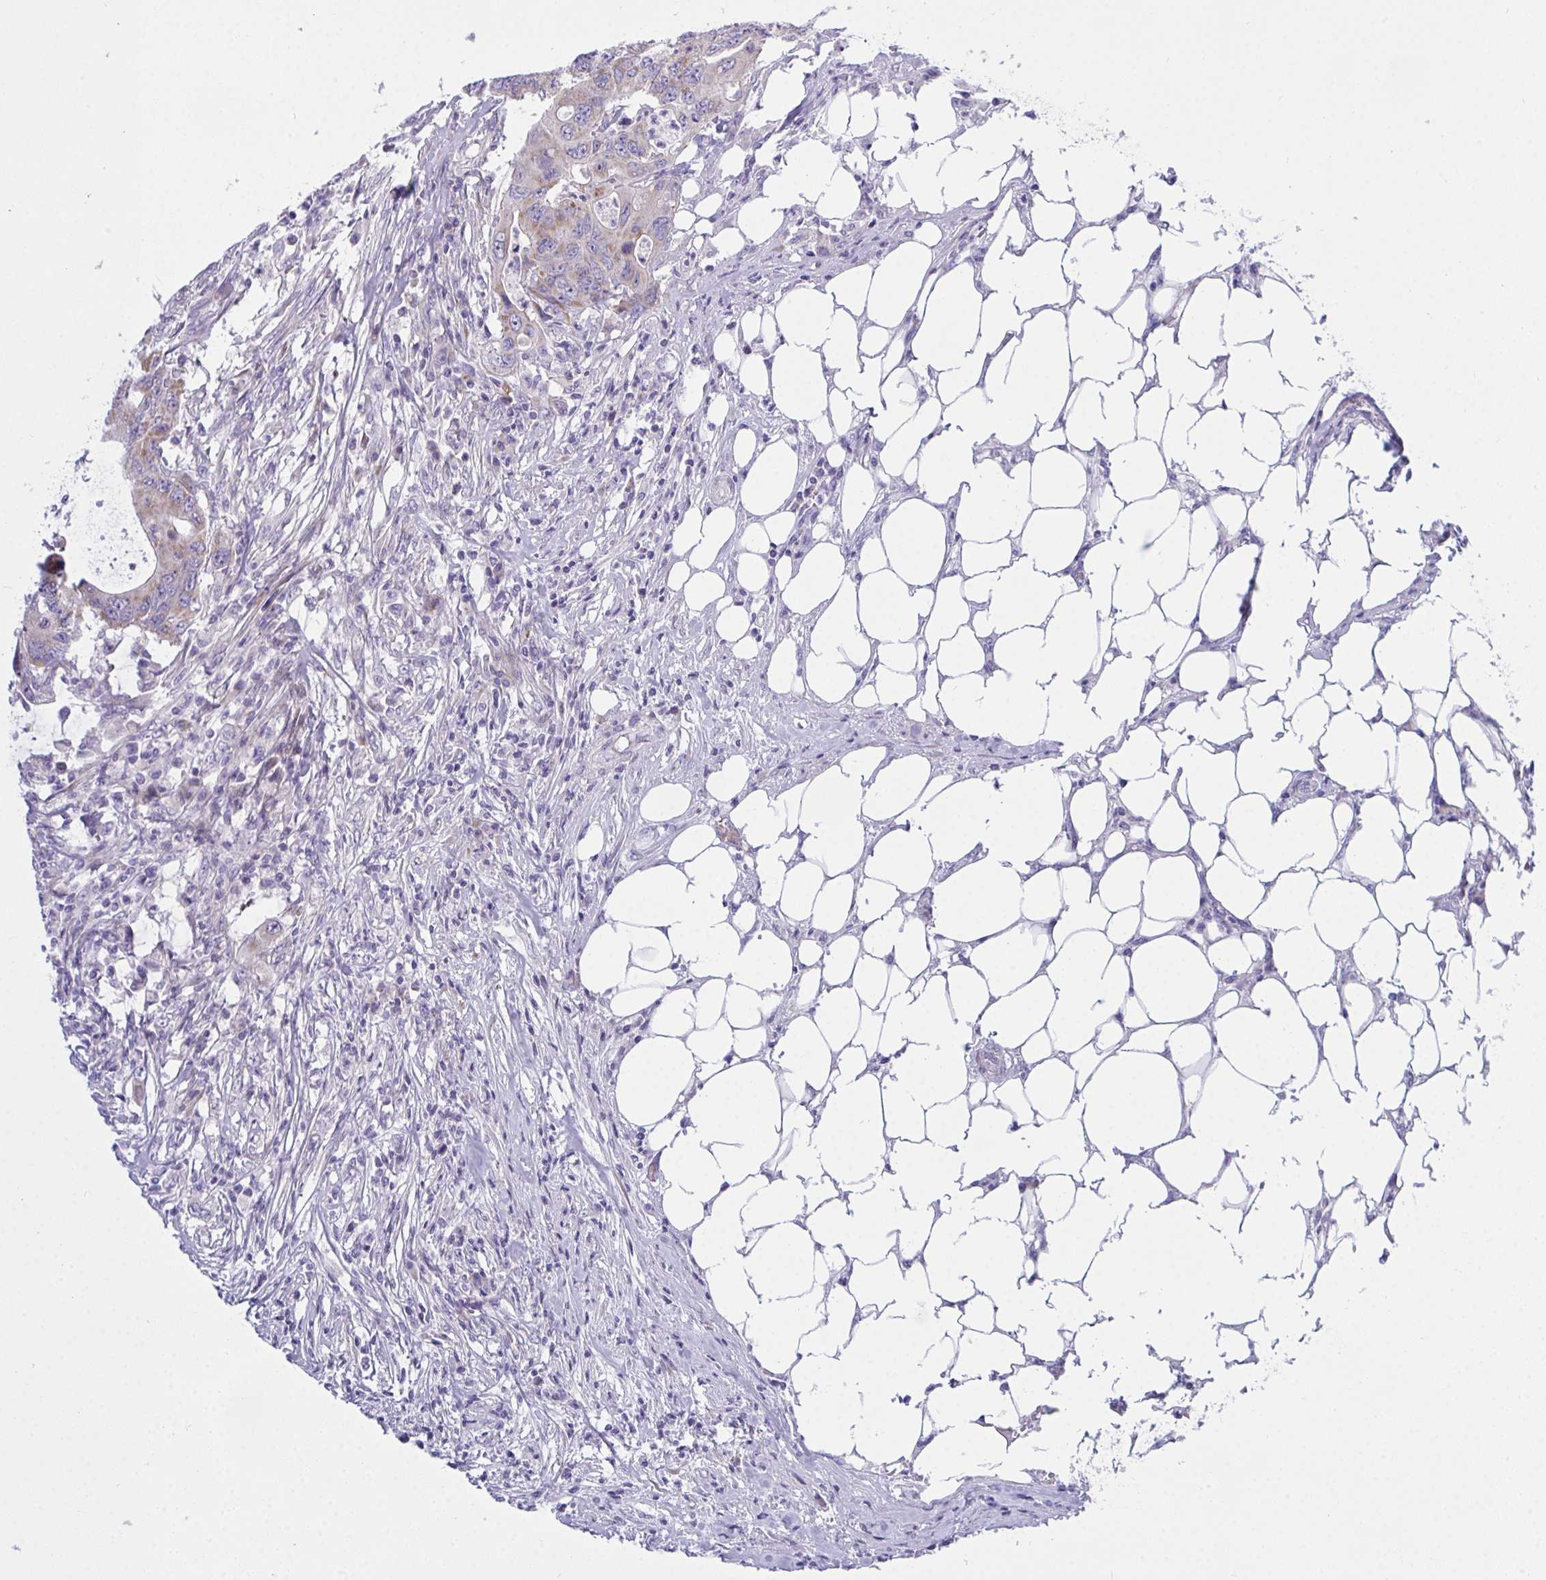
{"staining": {"intensity": "weak", "quantity": "<25%", "location": "cytoplasmic/membranous"}, "tissue": "colorectal cancer", "cell_type": "Tumor cells", "image_type": "cancer", "snomed": [{"axis": "morphology", "description": "Adenocarcinoma, NOS"}, {"axis": "topography", "description": "Colon"}], "caption": "This is a micrograph of immunohistochemistry (IHC) staining of colorectal adenocarcinoma, which shows no expression in tumor cells. The staining was performed using DAB (3,3'-diaminobenzidine) to visualize the protein expression in brown, while the nuclei were stained in blue with hematoxylin (Magnification: 20x).", "gene": "NTN1", "patient": {"sex": "male", "age": 71}}